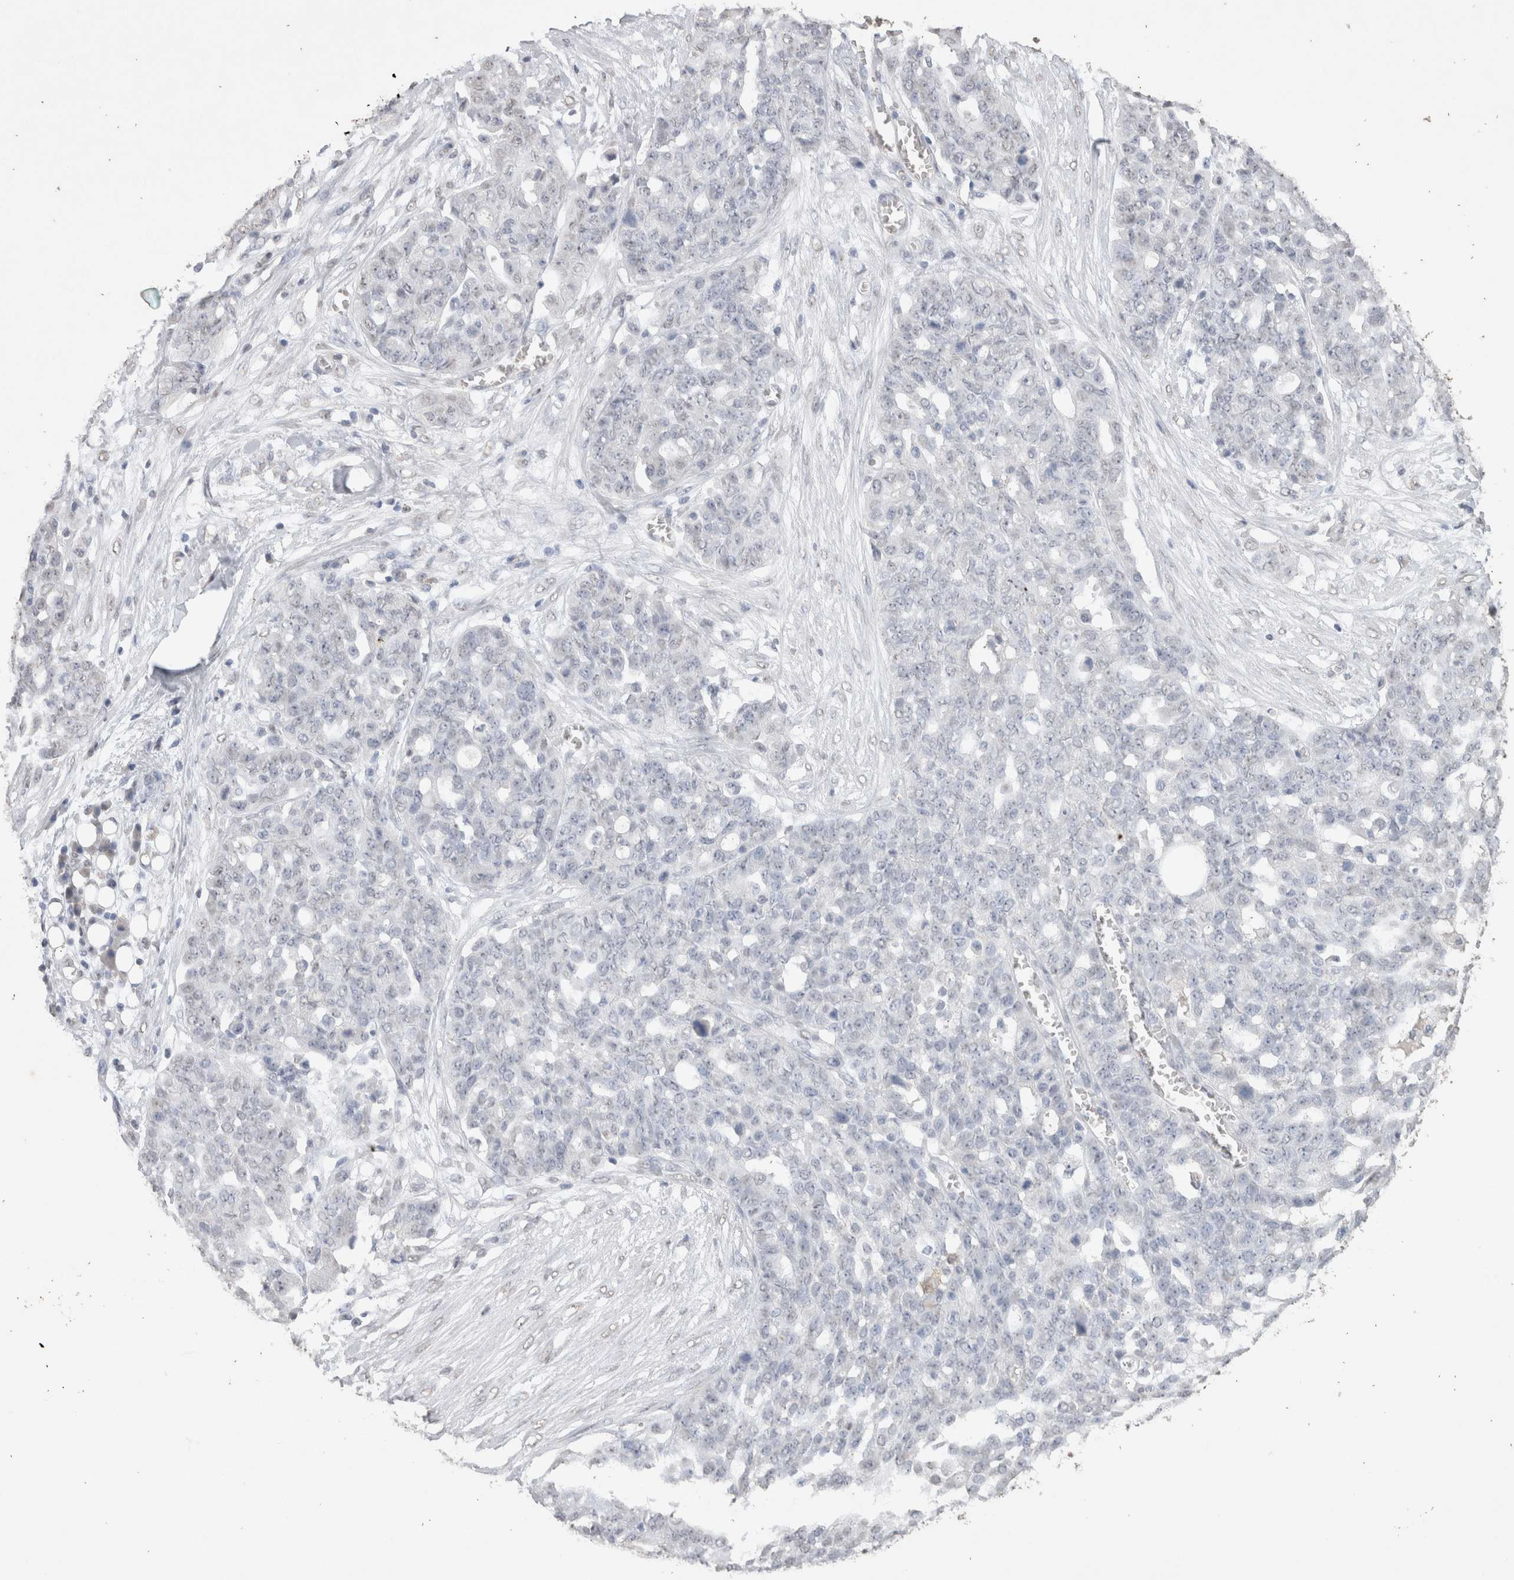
{"staining": {"intensity": "negative", "quantity": "none", "location": "none"}, "tissue": "ovarian cancer", "cell_type": "Tumor cells", "image_type": "cancer", "snomed": [{"axis": "morphology", "description": "Cystadenocarcinoma, serous, NOS"}, {"axis": "topography", "description": "Soft tissue"}, {"axis": "topography", "description": "Ovary"}], "caption": "Ovarian cancer (serous cystadenocarcinoma) was stained to show a protein in brown. There is no significant staining in tumor cells. The staining was performed using DAB (3,3'-diaminobenzidine) to visualize the protein expression in brown, while the nuclei were stained in blue with hematoxylin (Magnification: 20x).", "gene": "LGALS2", "patient": {"sex": "female", "age": 57}}